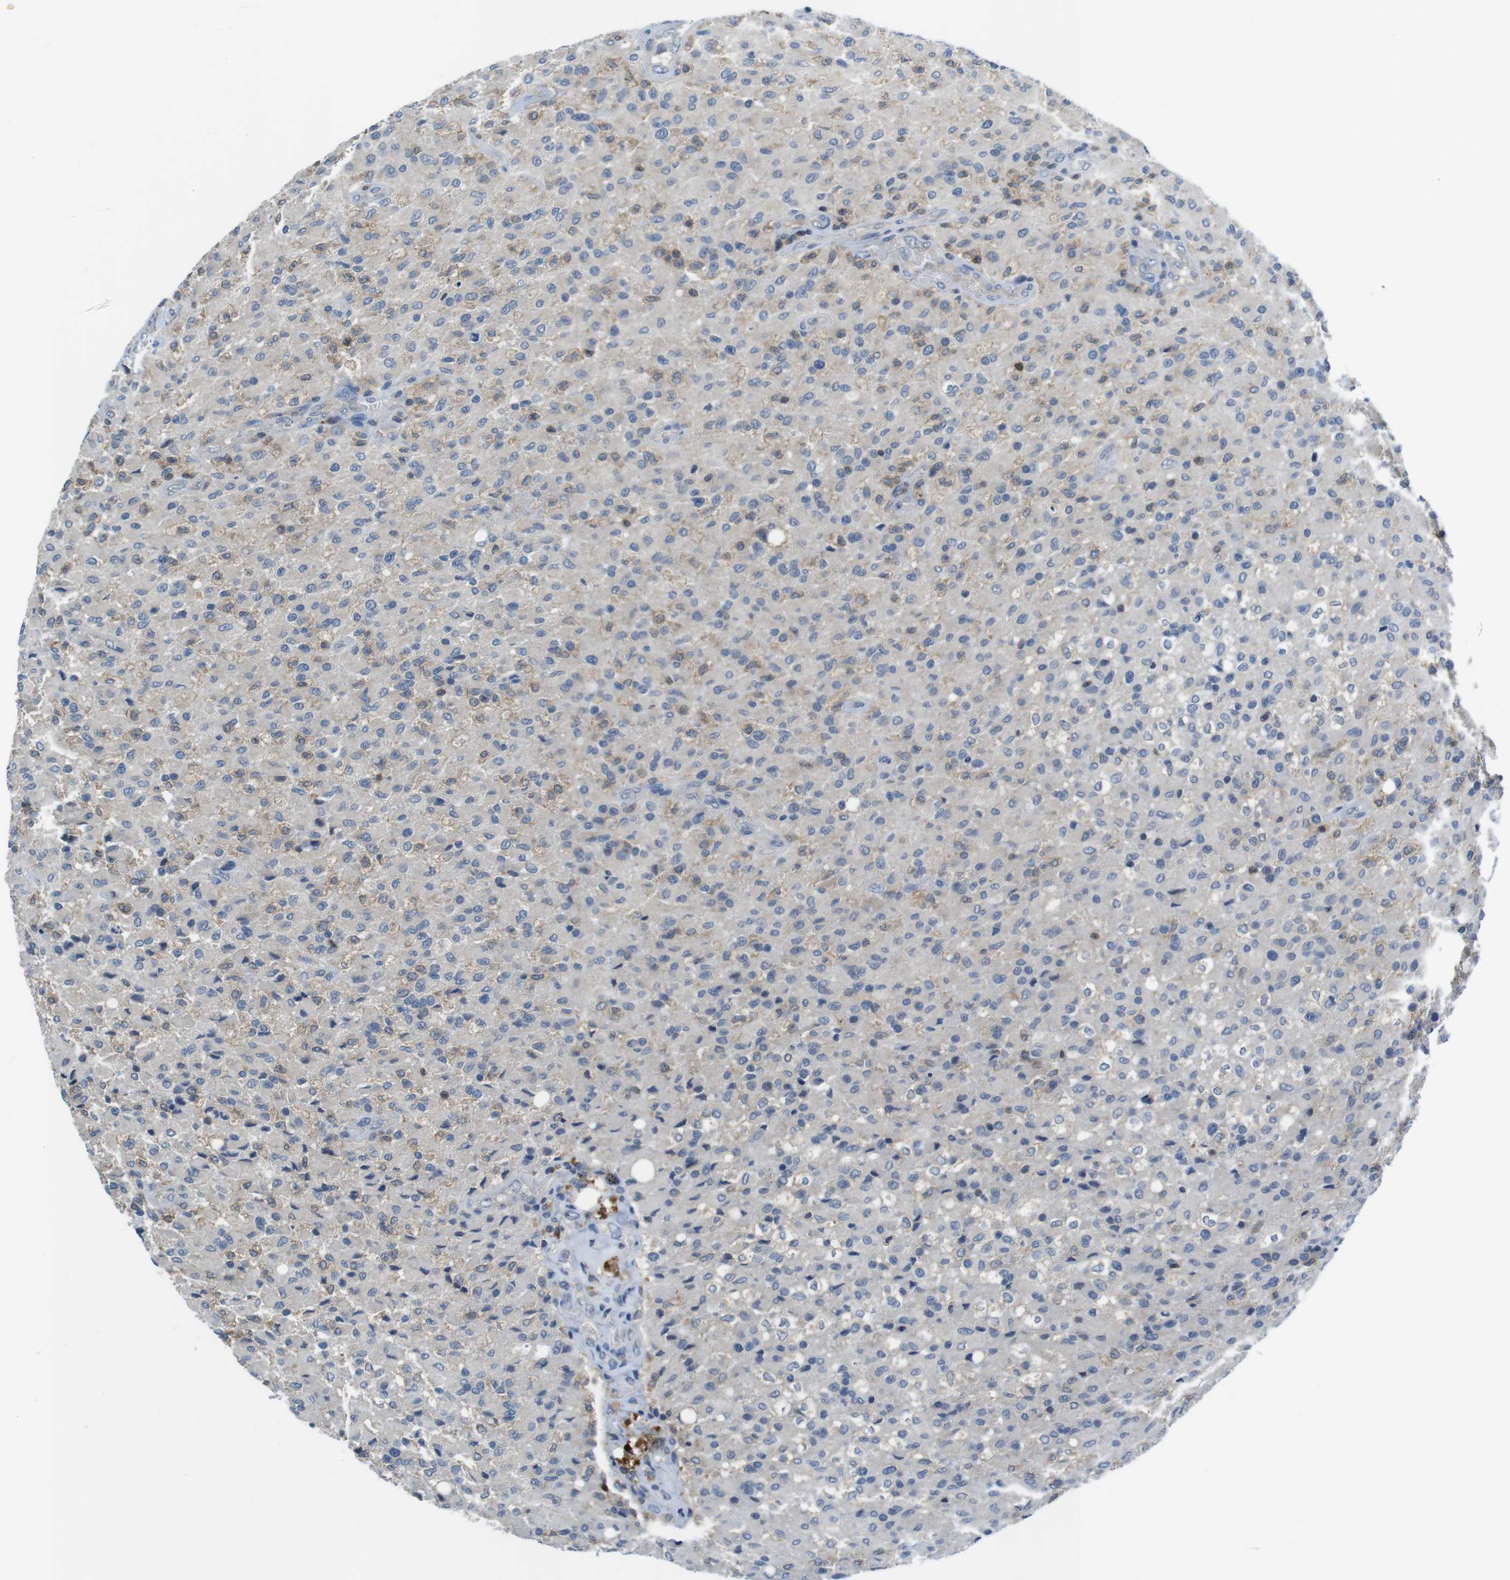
{"staining": {"intensity": "weak", "quantity": "<25%", "location": "cytoplasmic/membranous"}, "tissue": "glioma", "cell_type": "Tumor cells", "image_type": "cancer", "snomed": [{"axis": "morphology", "description": "Glioma, malignant, High grade"}, {"axis": "topography", "description": "Brain"}], "caption": "High-grade glioma (malignant) was stained to show a protein in brown. There is no significant positivity in tumor cells. (DAB (3,3'-diaminobenzidine) immunohistochemistry (IHC) visualized using brightfield microscopy, high magnification).", "gene": "PIK3CD", "patient": {"sex": "male", "age": 71}}